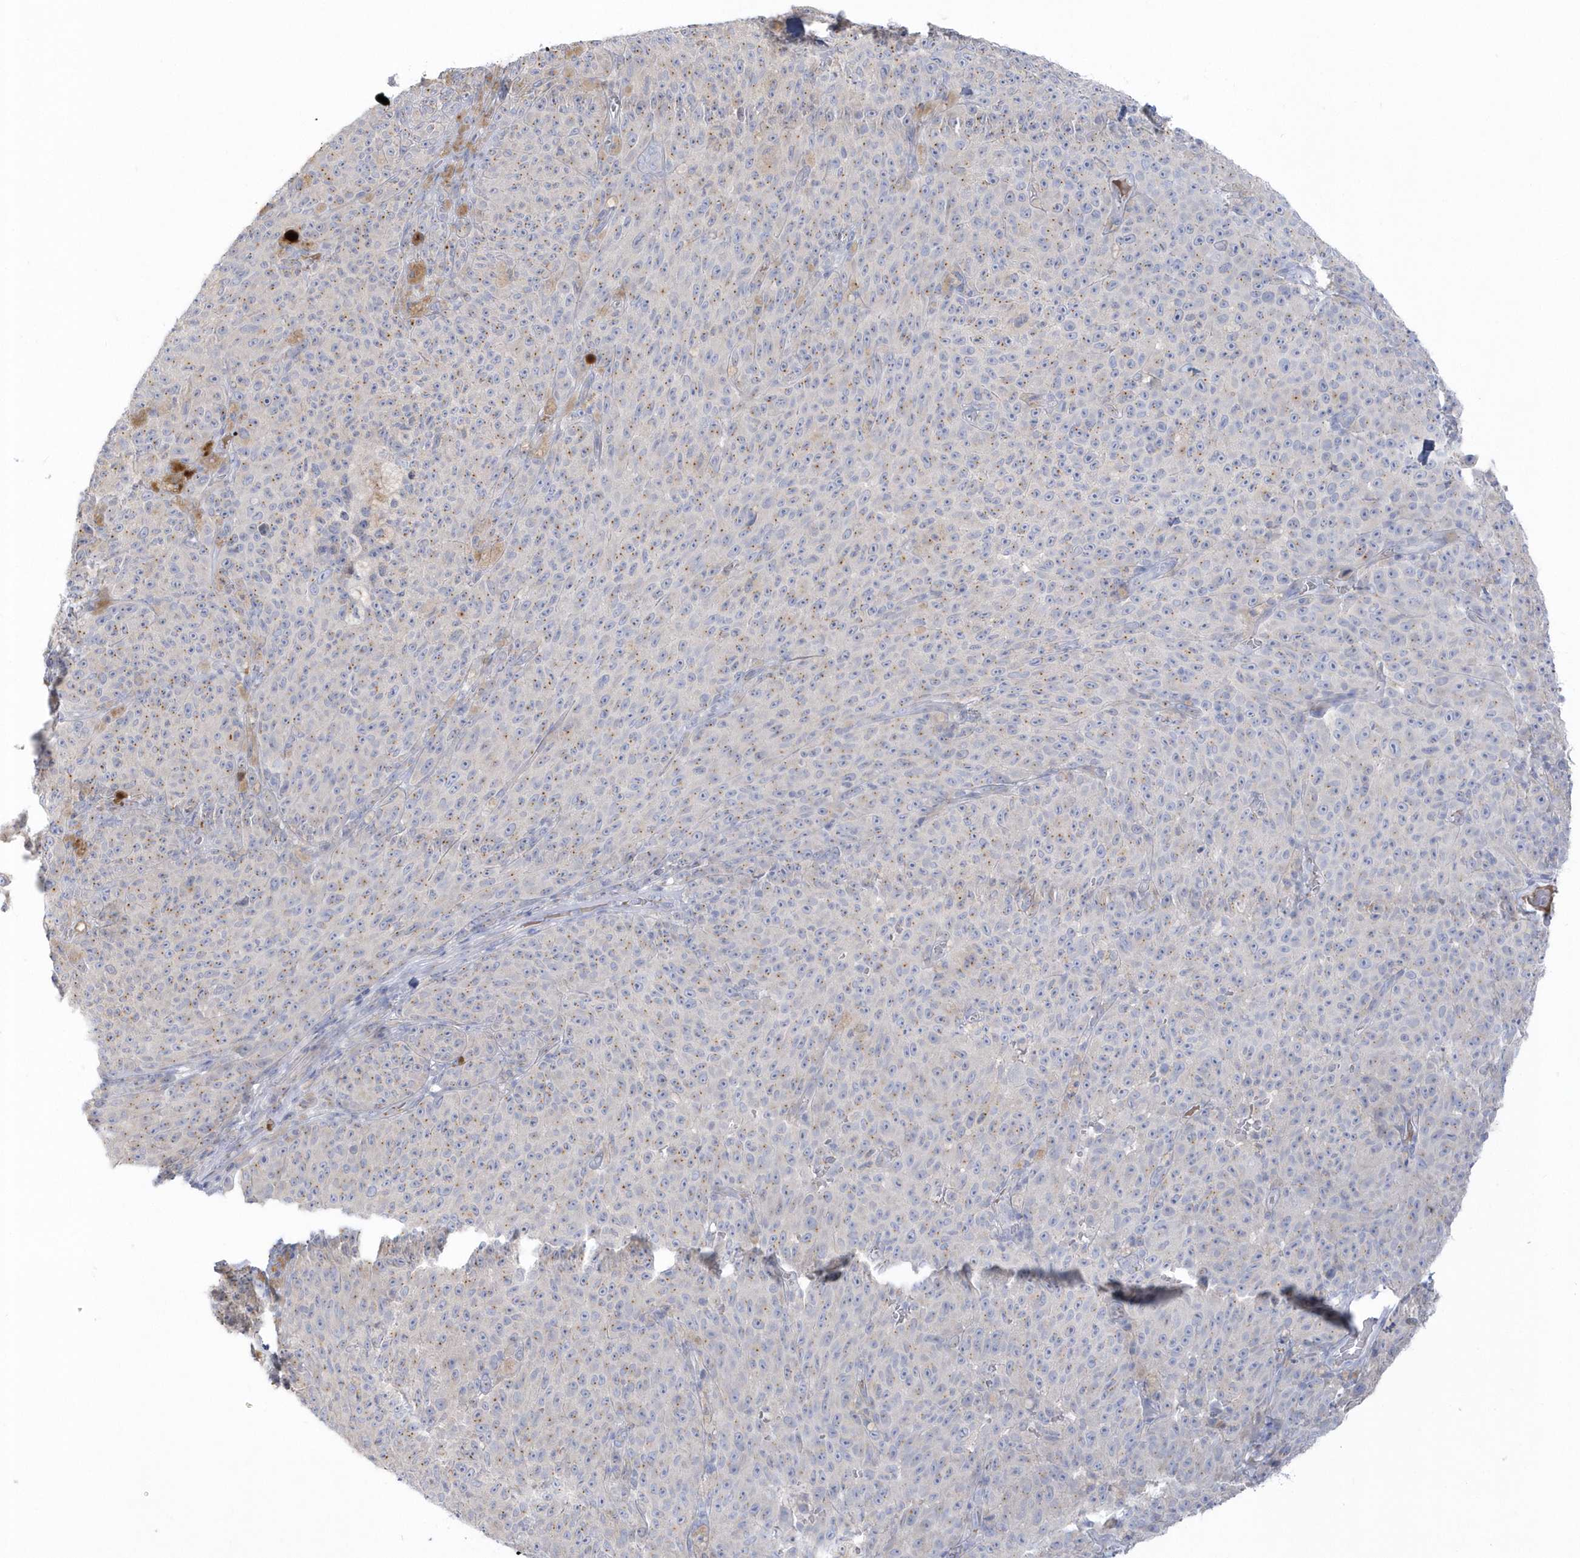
{"staining": {"intensity": "weak", "quantity": ">75%", "location": "cytoplasmic/membranous"}, "tissue": "melanoma", "cell_type": "Tumor cells", "image_type": "cancer", "snomed": [{"axis": "morphology", "description": "Malignant melanoma, NOS"}, {"axis": "topography", "description": "Skin"}], "caption": "About >75% of tumor cells in malignant melanoma display weak cytoplasmic/membranous protein staining as visualized by brown immunohistochemical staining.", "gene": "SEMA3D", "patient": {"sex": "female", "age": 82}}